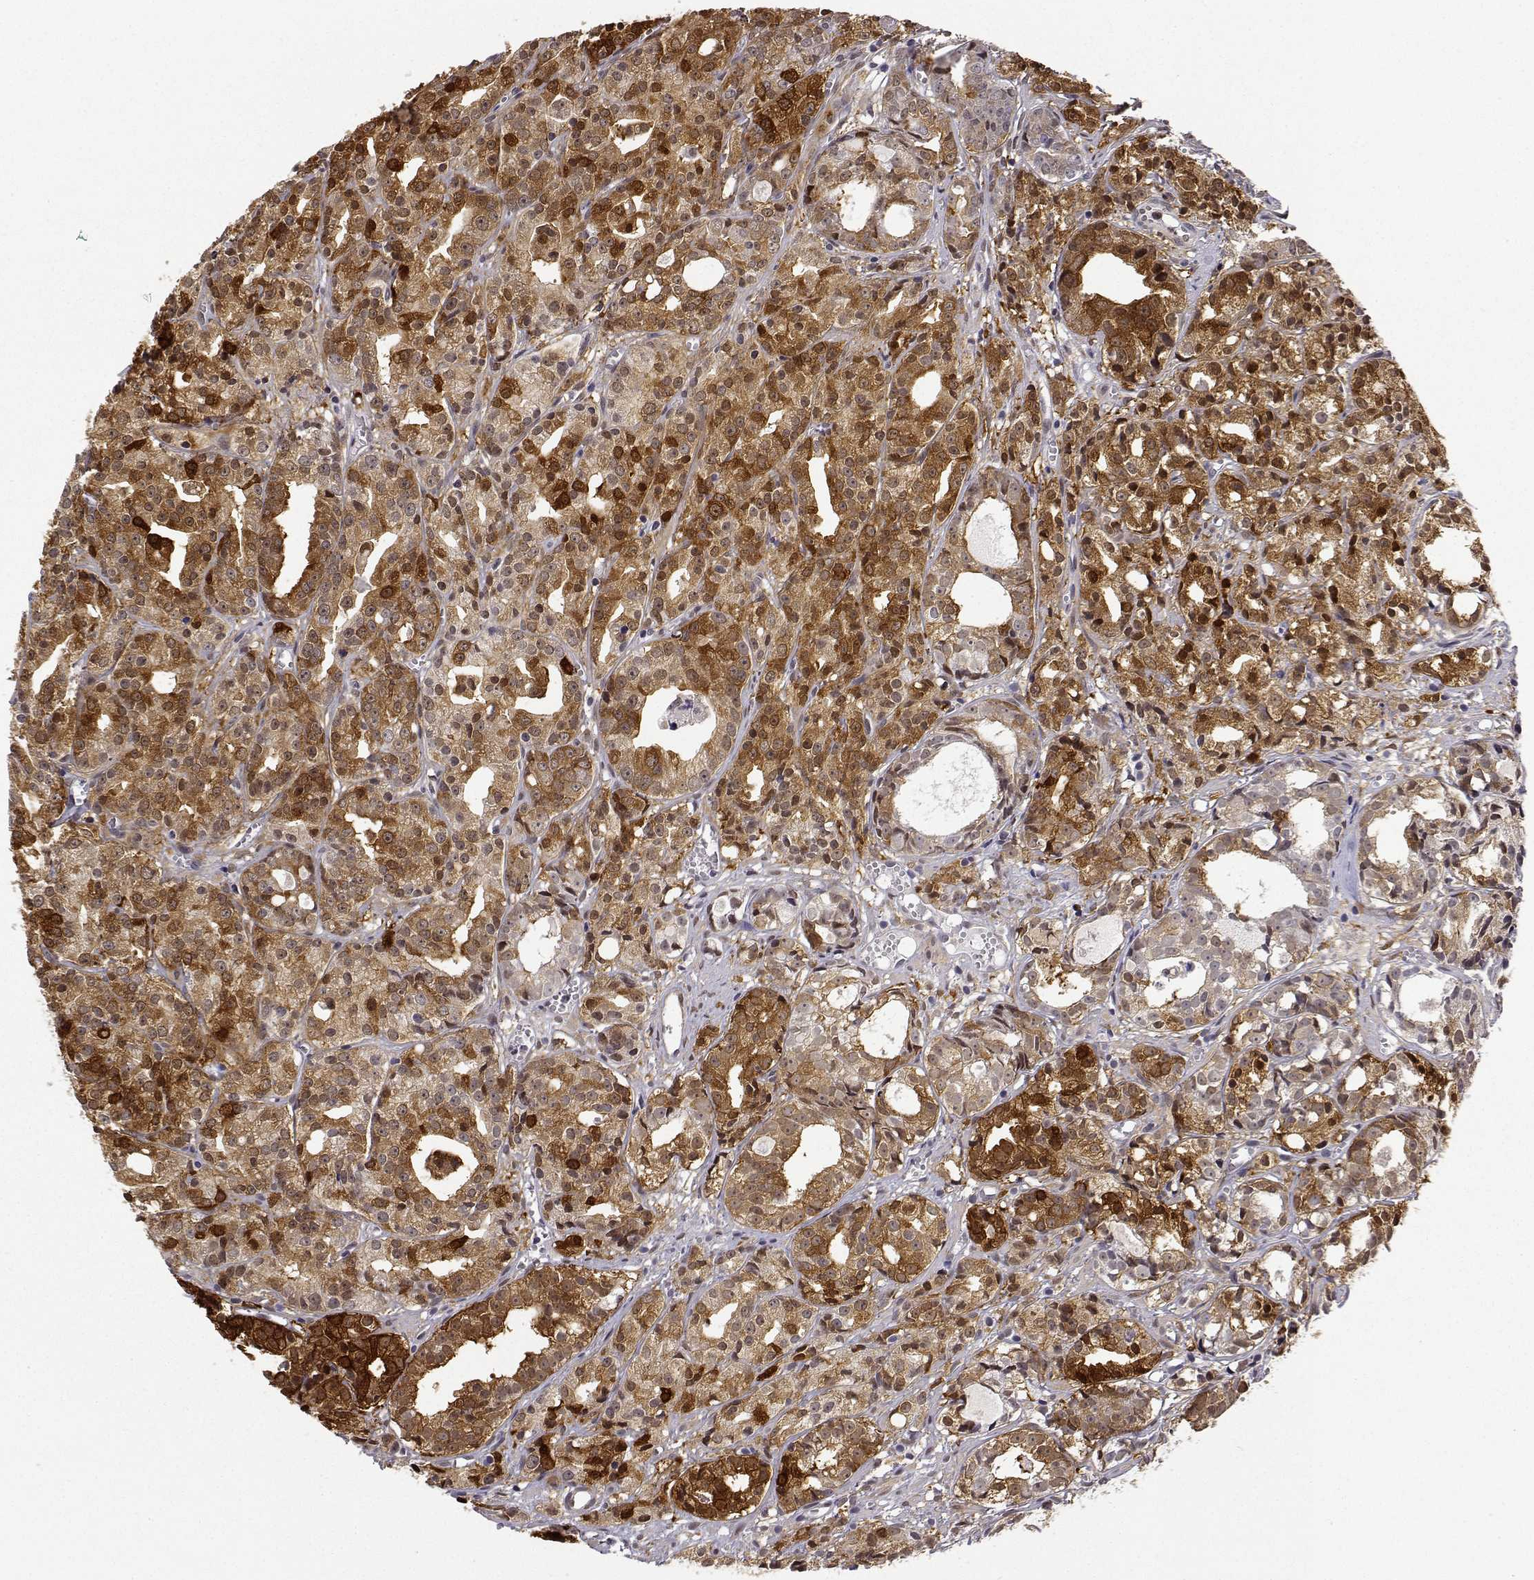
{"staining": {"intensity": "moderate", "quantity": ">75%", "location": "cytoplasmic/membranous,nuclear"}, "tissue": "prostate cancer", "cell_type": "Tumor cells", "image_type": "cancer", "snomed": [{"axis": "morphology", "description": "Adenocarcinoma, Medium grade"}, {"axis": "topography", "description": "Prostate"}], "caption": "IHC micrograph of neoplastic tissue: medium-grade adenocarcinoma (prostate) stained using immunohistochemistry displays medium levels of moderate protein expression localized specifically in the cytoplasmic/membranous and nuclear of tumor cells, appearing as a cytoplasmic/membranous and nuclear brown color.", "gene": "PHGDH", "patient": {"sex": "male", "age": 74}}